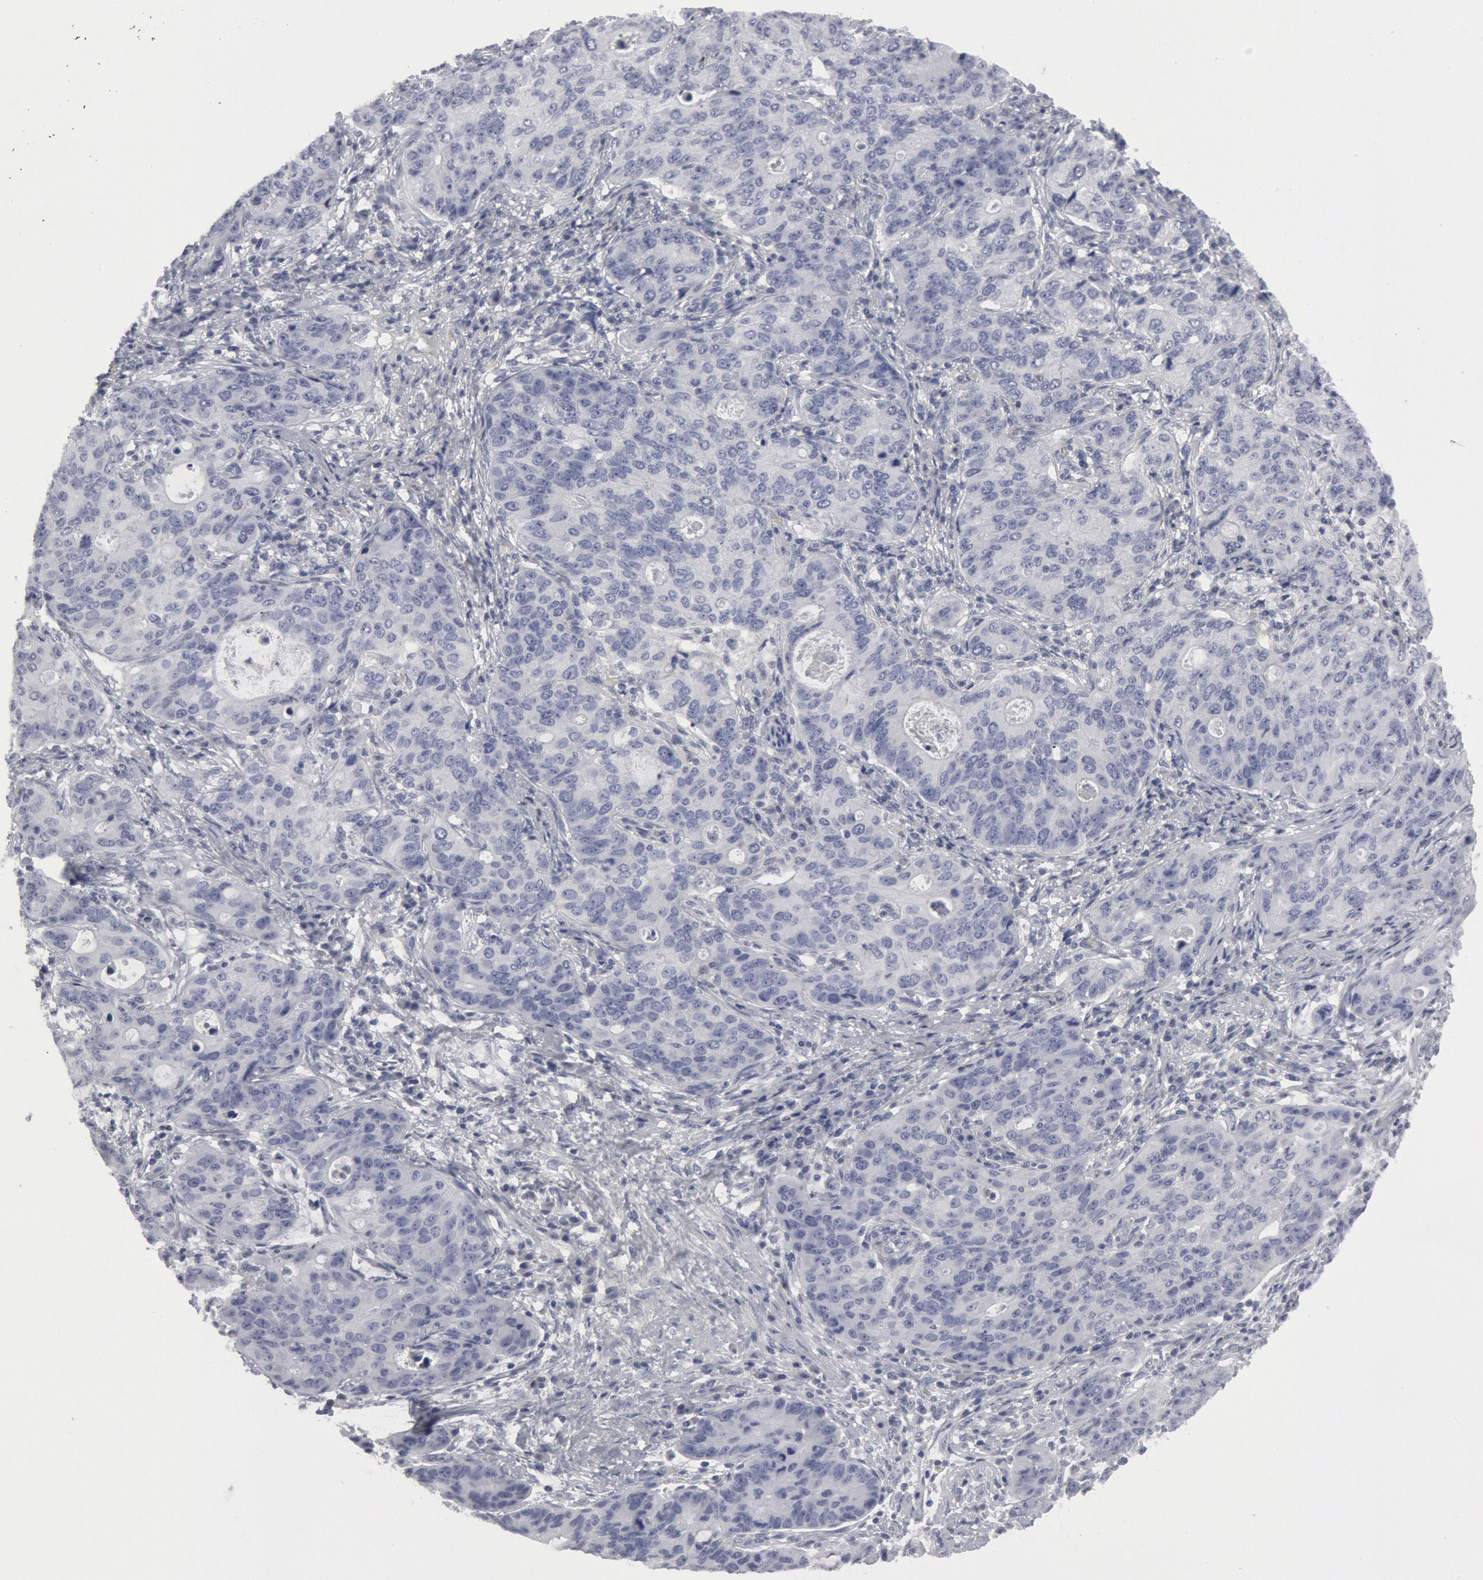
{"staining": {"intensity": "negative", "quantity": "none", "location": "none"}, "tissue": "stomach cancer", "cell_type": "Tumor cells", "image_type": "cancer", "snomed": [{"axis": "morphology", "description": "Adenocarcinoma, NOS"}, {"axis": "topography", "description": "Esophagus"}, {"axis": "topography", "description": "Stomach"}], "caption": "The image displays no significant positivity in tumor cells of adenocarcinoma (stomach).", "gene": "DMC1", "patient": {"sex": "male", "age": 74}}